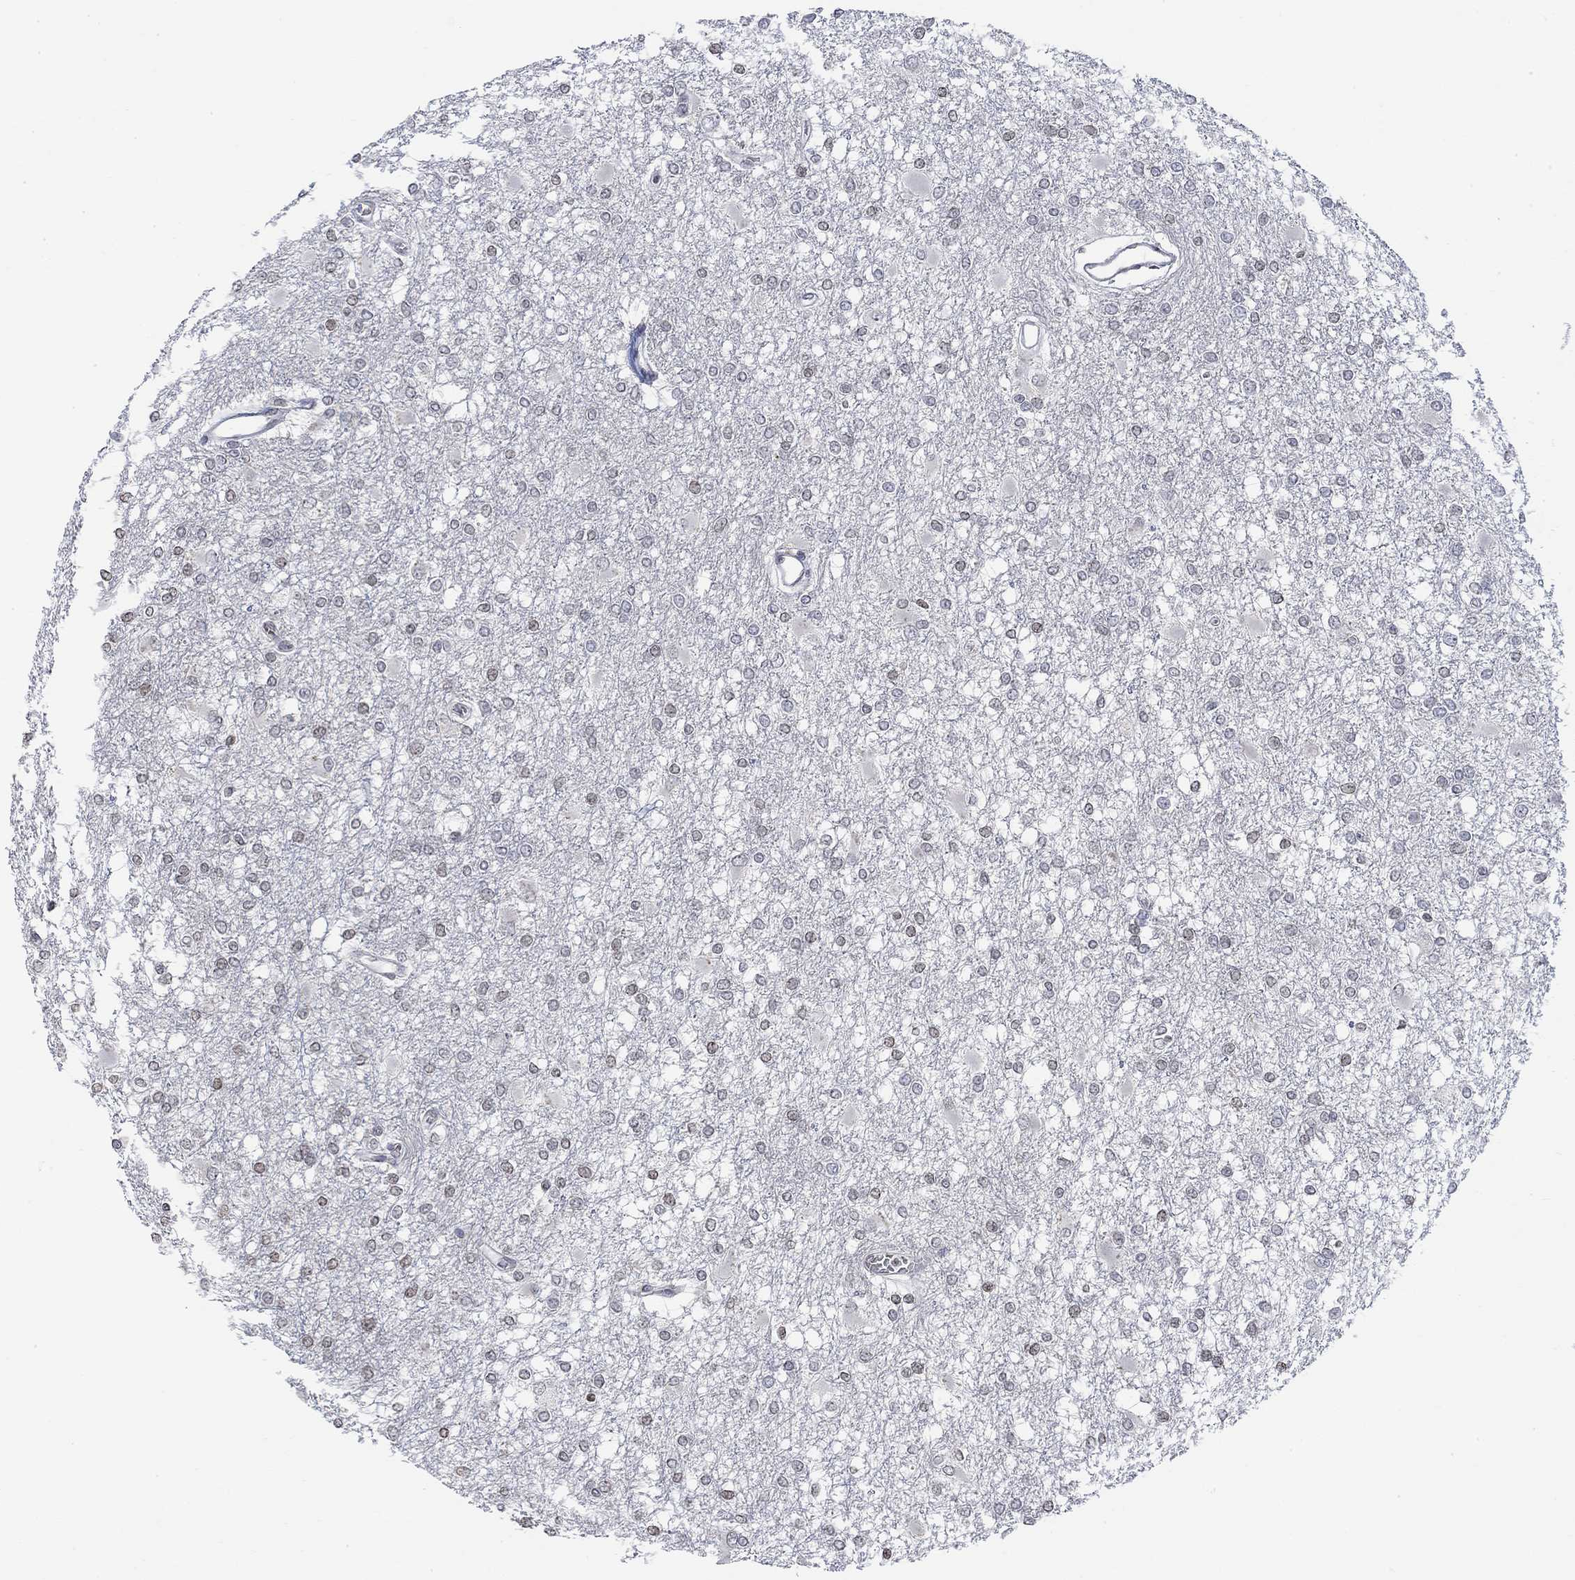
{"staining": {"intensity": "negative", "quantity": "none", "location": "none"}, "tissue": "glioma", "cell_type": "Tumor cells", "image_type": "cancer", "snomed": [{"axis": "morphology", "description": "Glioma, malignant, High grade"}, {"axis": "topography", "description": "Cerebral cortex"}], "caption": "High-grade glioma (malignant) was stained to show a protein in brown. There is no significant expression in tumor cells.", "gene": "TMEM255A", "patient": {"sex": "male", "age": 79}}